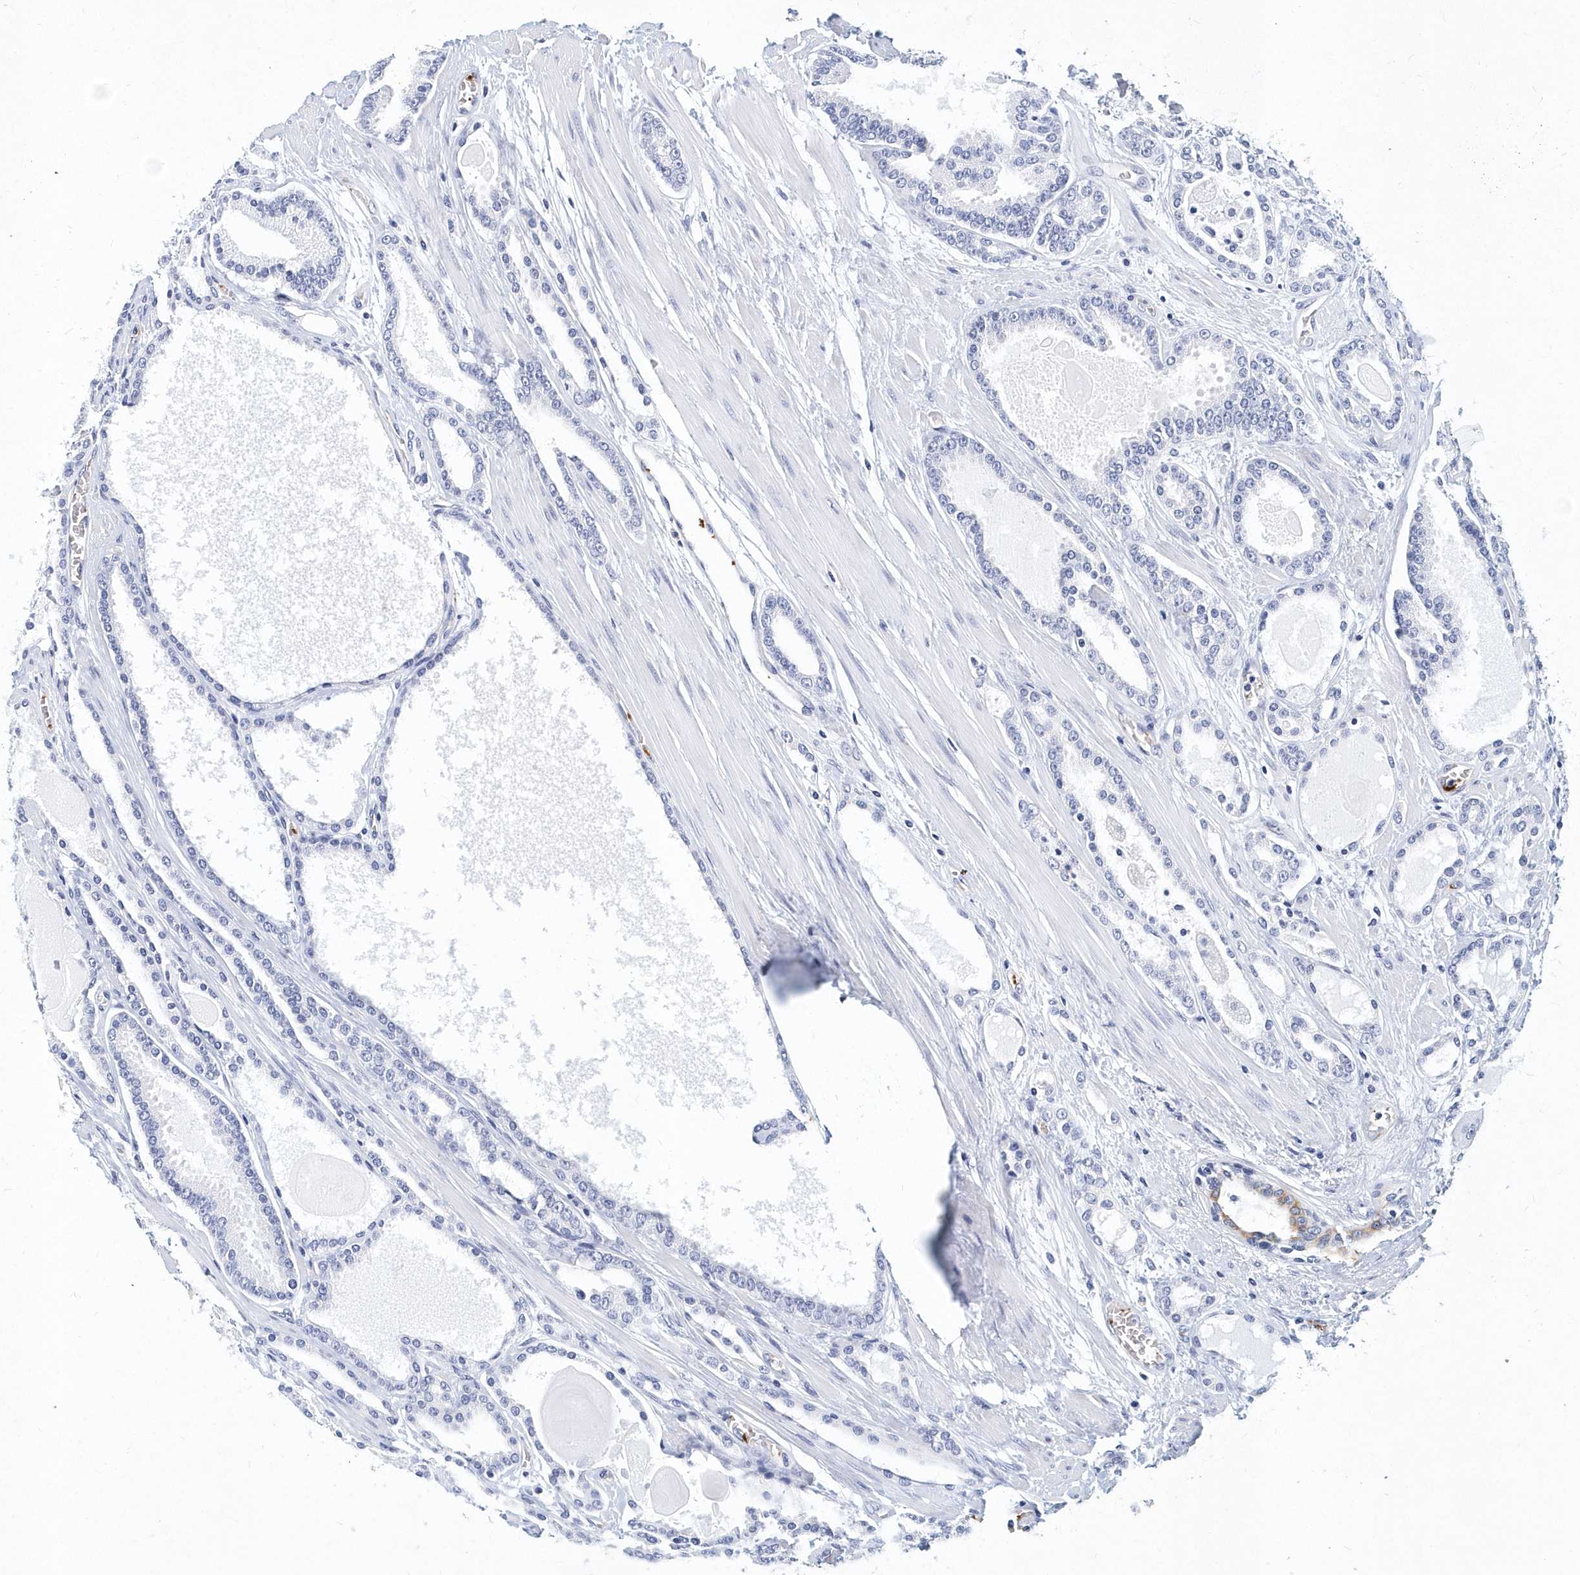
{"staining": {"intensity": "negative", "quantity": "none", "location": "none"}, "tissue": "prostate cancer", "cell_type": "Tumor cells", "image_type": "cancer", "snomed": [{"axis": "morphology", "description": "Adenocarcinoma, High grade"}, {"axis": "topography", "description": "Prostate"}], "caption": "DAB immunohistochemical staining of human prostate cancer shows no significant positivity in tumor cells.", "gene": "ITGA2B", "patient": {"sex": "male", "age": 60}}